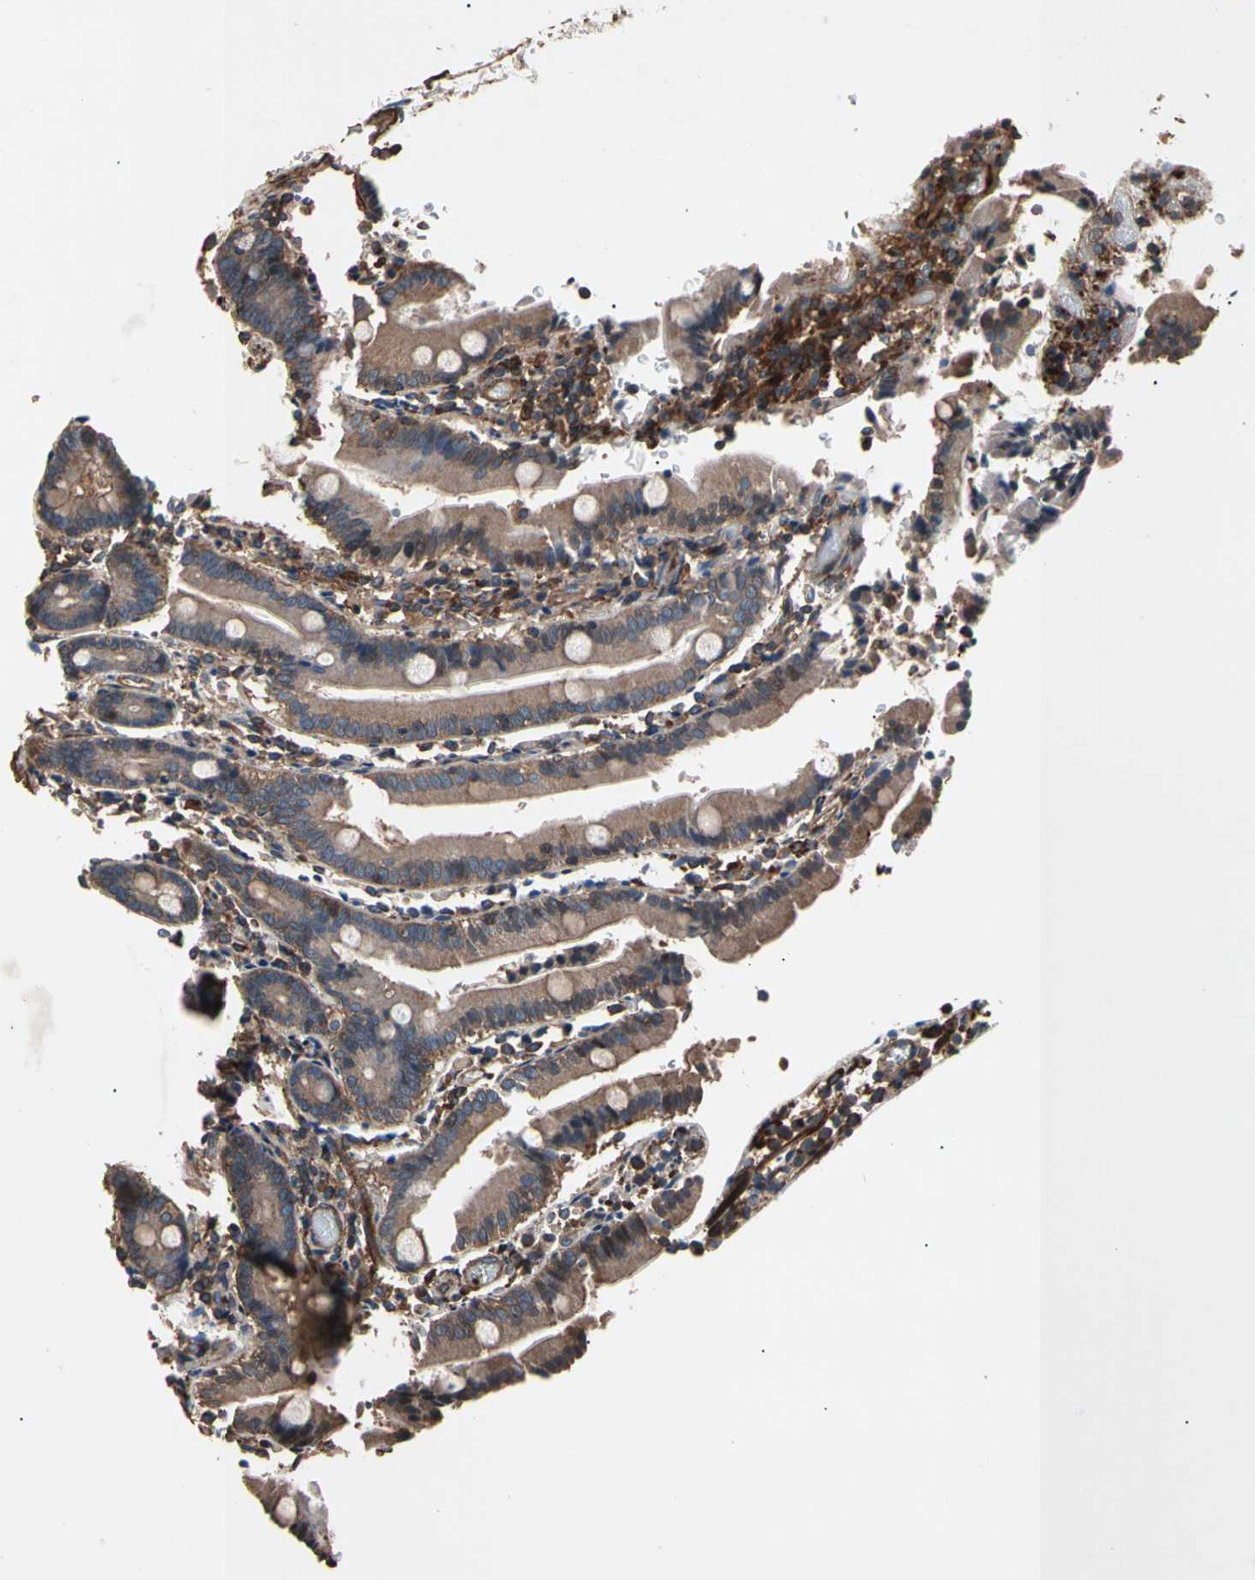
{"staining": {"intensity": "moderate", "quantity": ">75%", "location": "cytoplasmic/membranous"}, "tissue": "duodenum", "cell_type": "Glandular cells", "image_type": "normal", "snomed": [{"axis": "morphology", "description": "Normal tissue, NOS"}, {"axis": "topography", "description": "Duodenum"}], "caption": "Glandular cells display medium levels of moderate cytoplasmic/membranous staining in approximately >75% of cells in normal duodenum.", "gene": "AGBL2", "patient": {"sex": "female", "age": 53}}